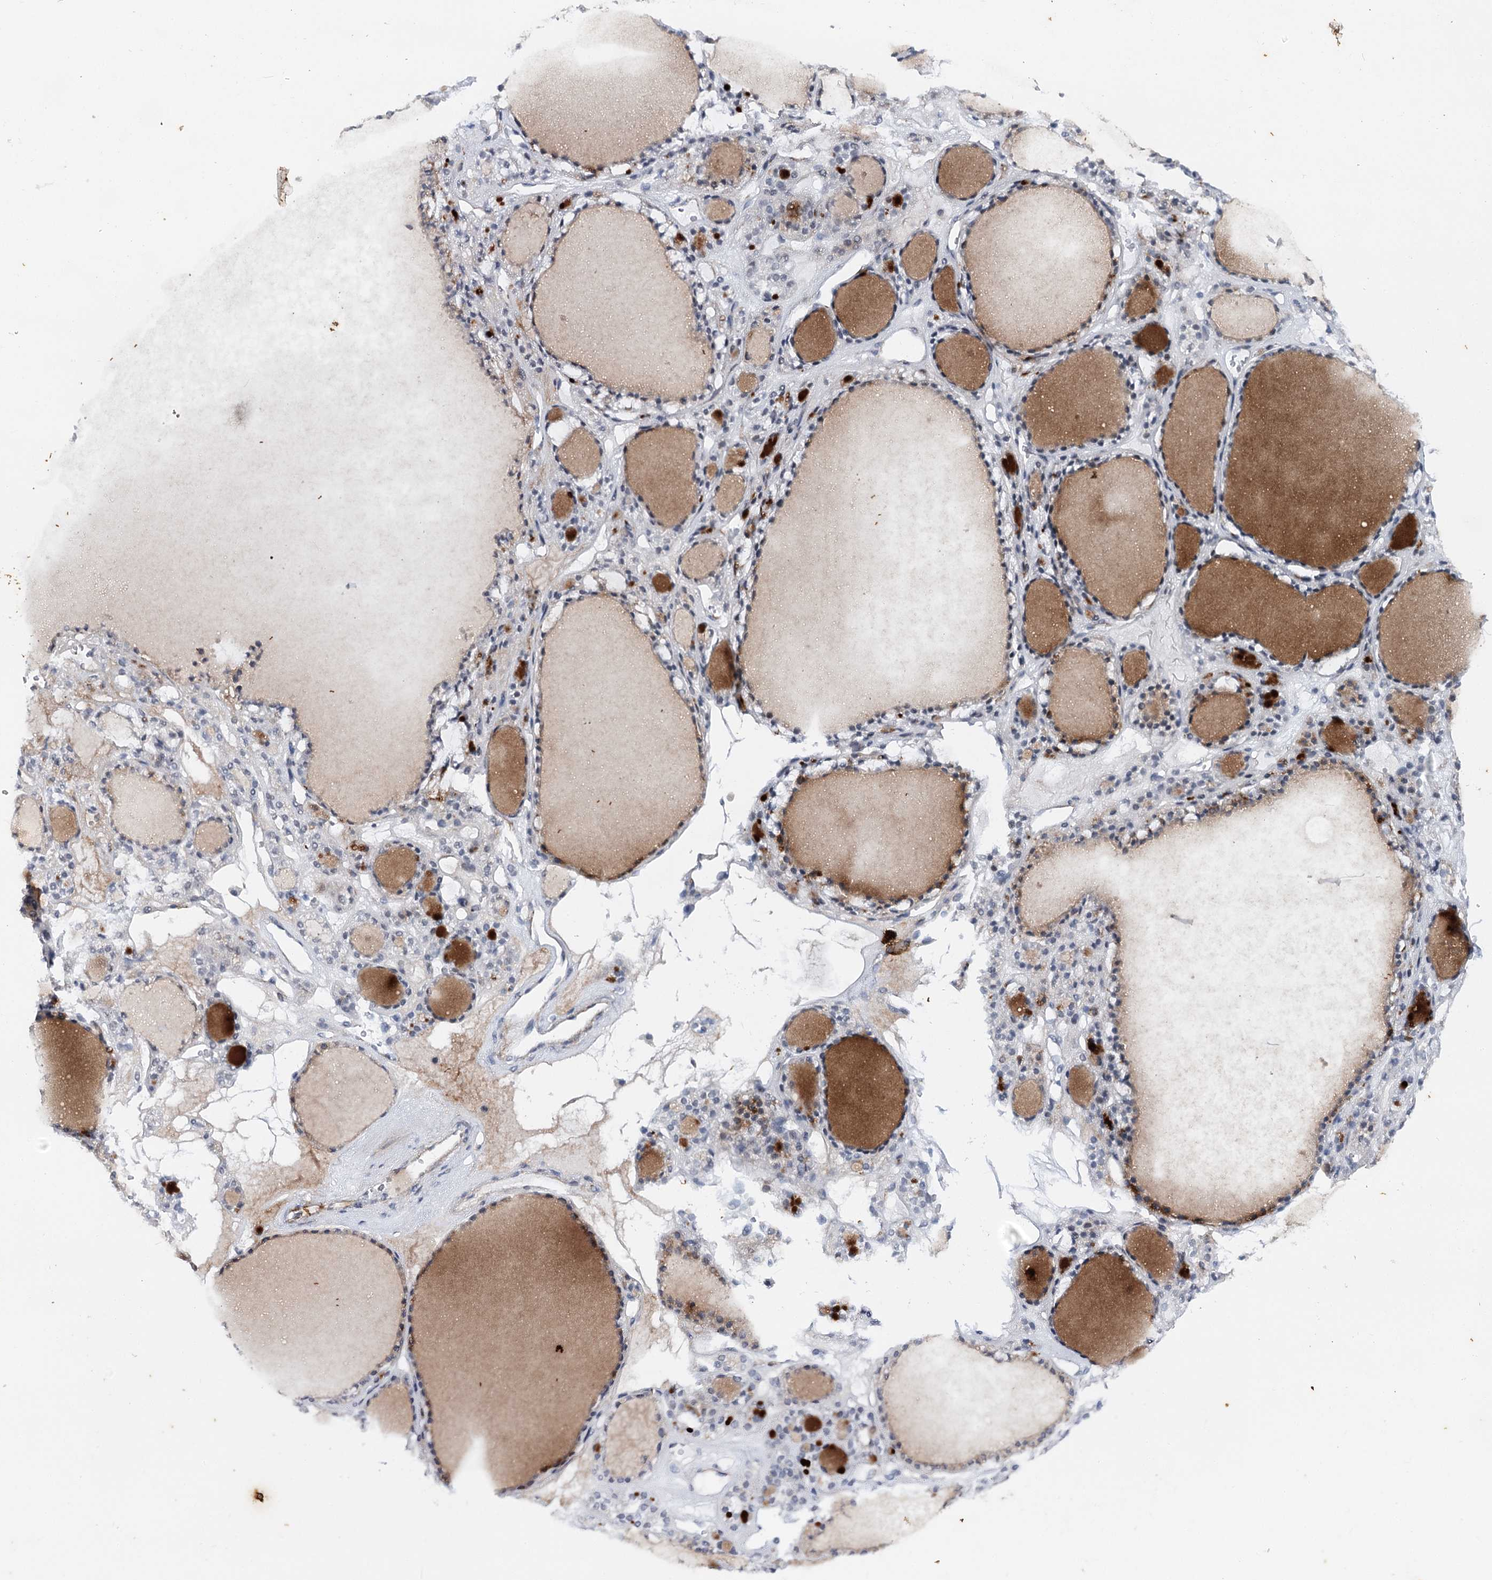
{"staining": {"intensity": "negative", "quantity": "none", "location": "none"}, "tissue": "thyroid gland", "cell_type": "Glandular cells", "image_type": "normal", "snomed": [{"axis": "morphology", "description": "Normal tissue, NOS"}, {"axis": "topography", "description": "Thyroid gland"}], "caption": "Protein analysis of unremarkable thyroid gland shows no significant positivity in glandular cells.", "gene": "AGXT2", "patient": {"sex": "female", "age": 28}}